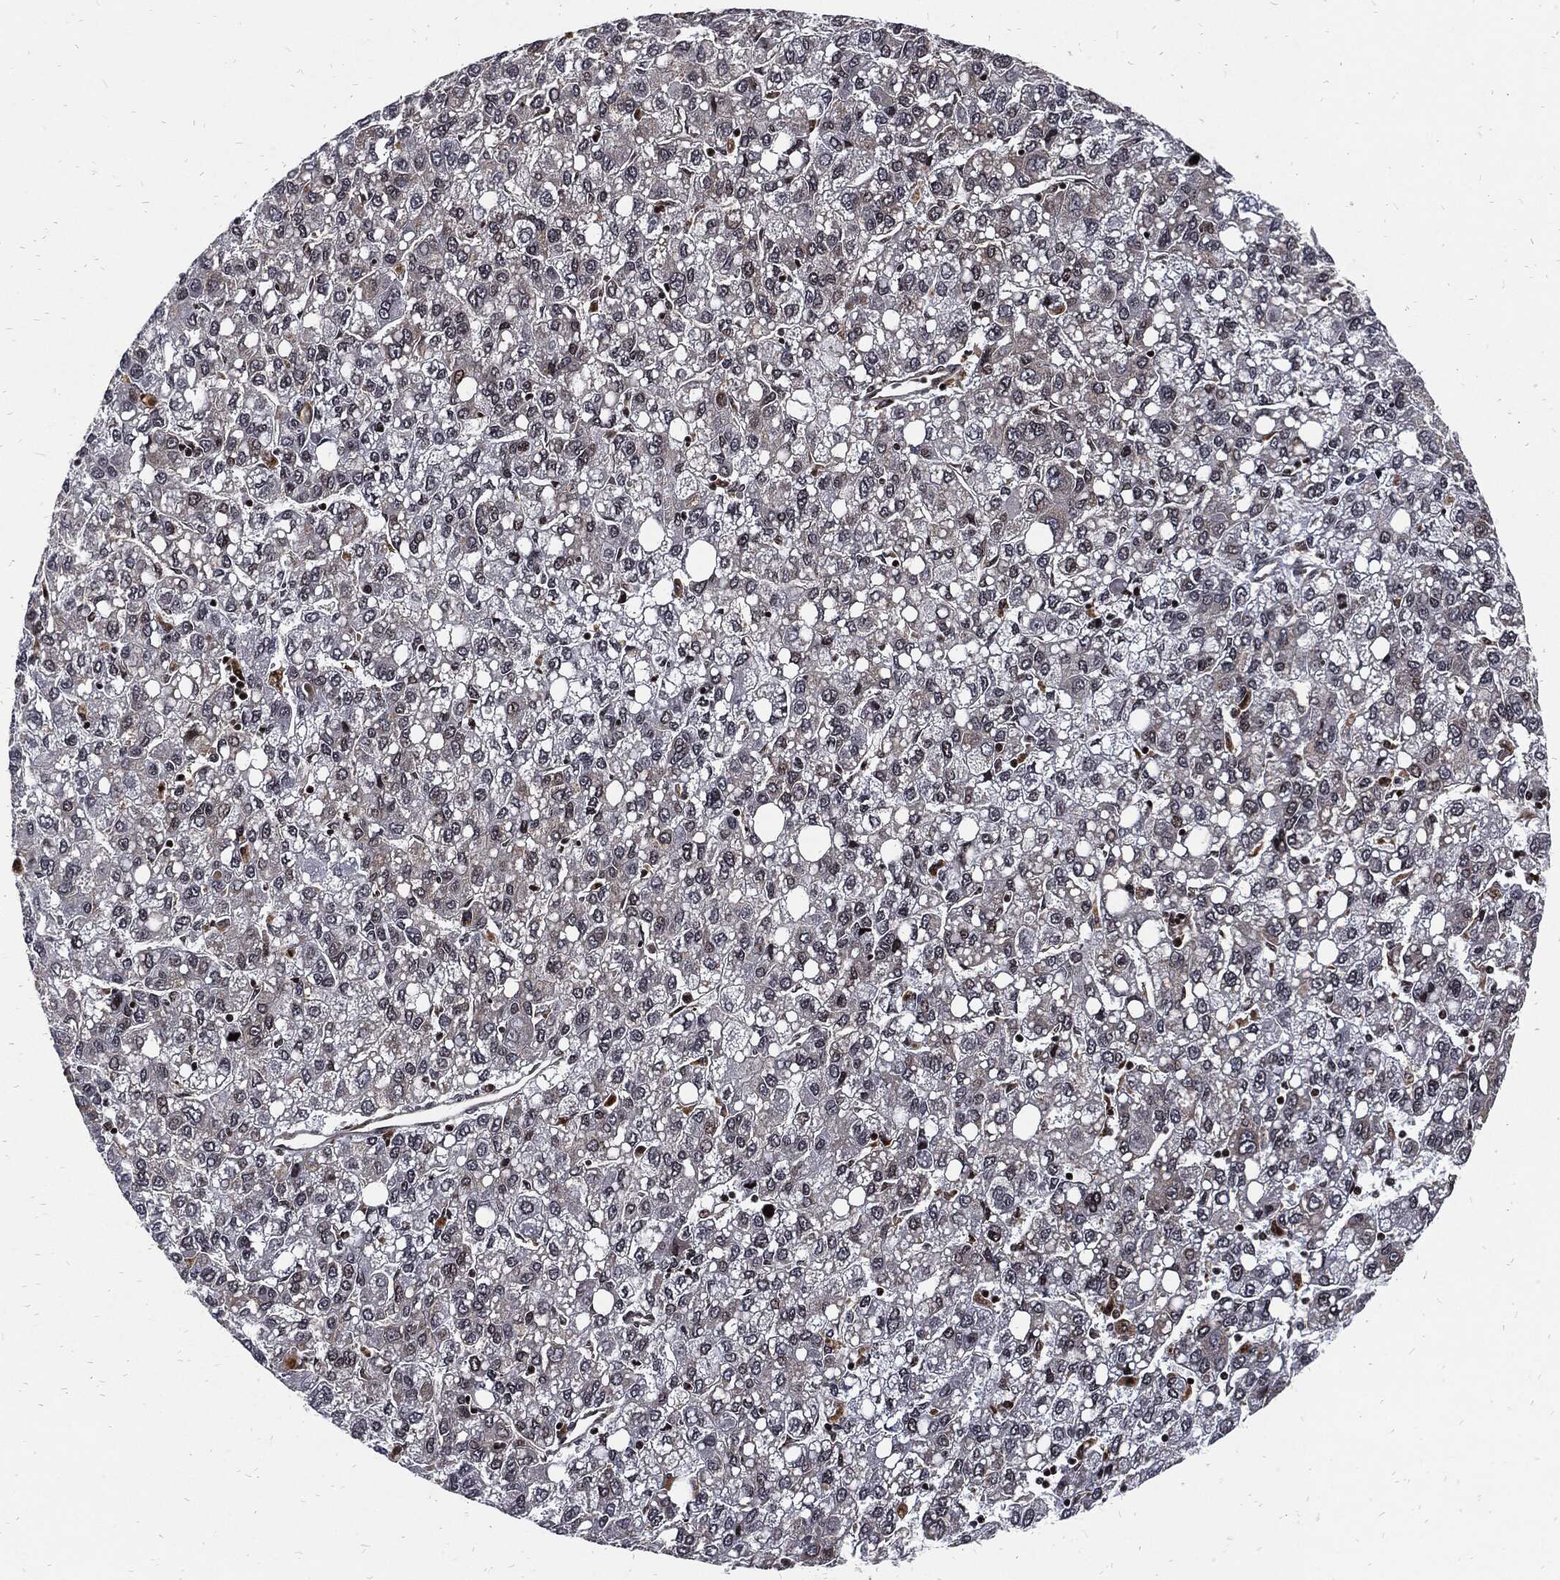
{"staining": {"intensity": "negative", "quantity": "none", "location": "none"}, "tissue": "liver cancer", "cell_type": "Tumor cells", "image_type": "cancer", "snomed": [{"axis": "morphology", "description": "Carcinoma, Hepatocellular, NOS"}, {"axis": "topography", "description": "Liver"}], "caption": "The histopathology image demonstrates no staining of tumor cells in hepatocellular carcinoma (liver).", "gene": "ZNF775", "patient": {"sex": "female", "age": 82}}